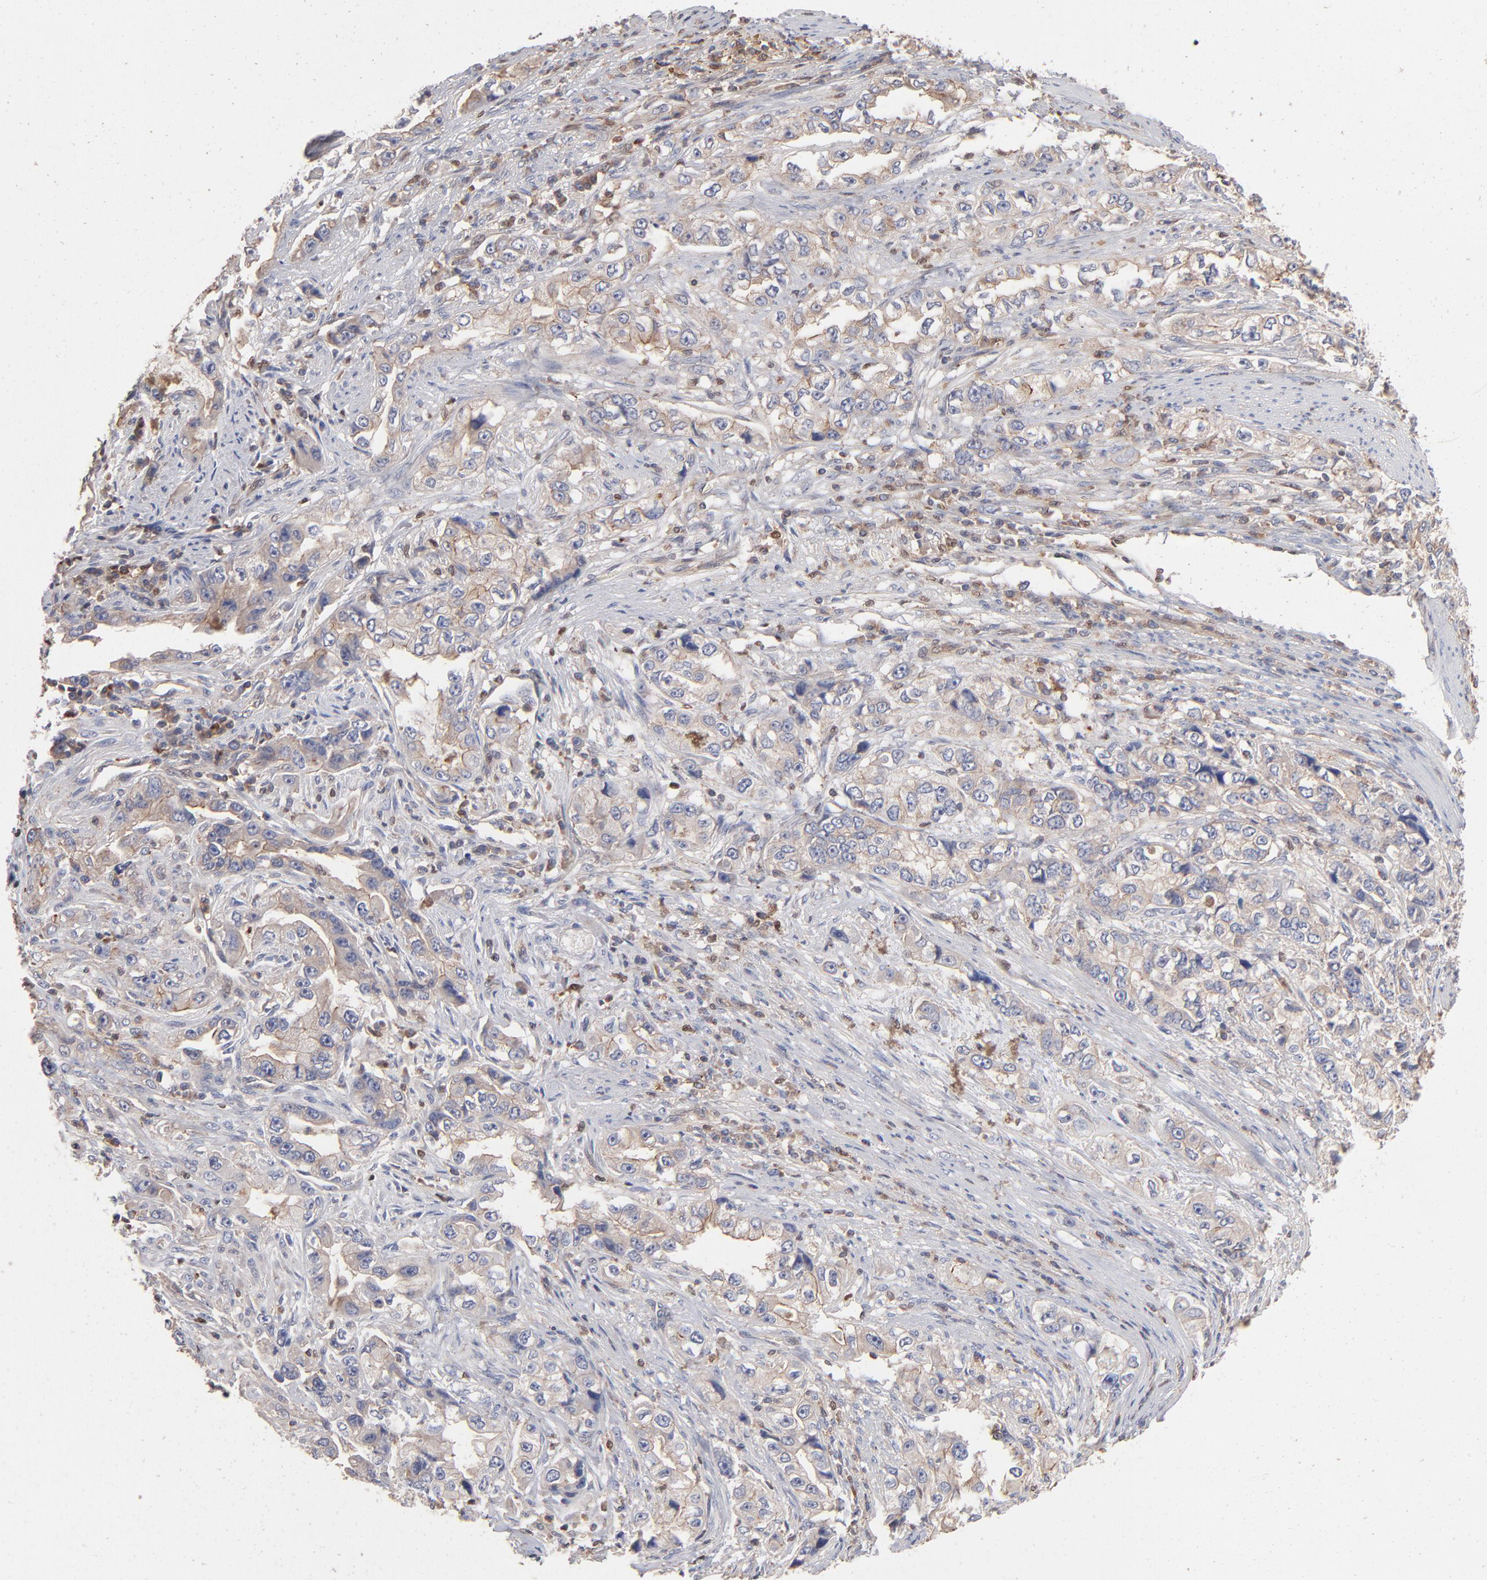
{"staining": {"intensity": "weak", "quantity": "<25%", "location": "cytoplasmic/membranous"}, "tissue": "stomach cancer", "cell_type": "Tumor cells", "image_type": "cancer", "snomed": [{"axis": "morphology", "description": "Adenocarcinoma, NOS"}, {"axis": "topography", "description": "Stomach, lower"}], "caption": "Human stomach cancer (adenocarcinoma) stained for a protein using IHC shows no positivity in tumor cells.", "gene": "ARHGEF6", "patient": {"sex": "female", "age": 93}}